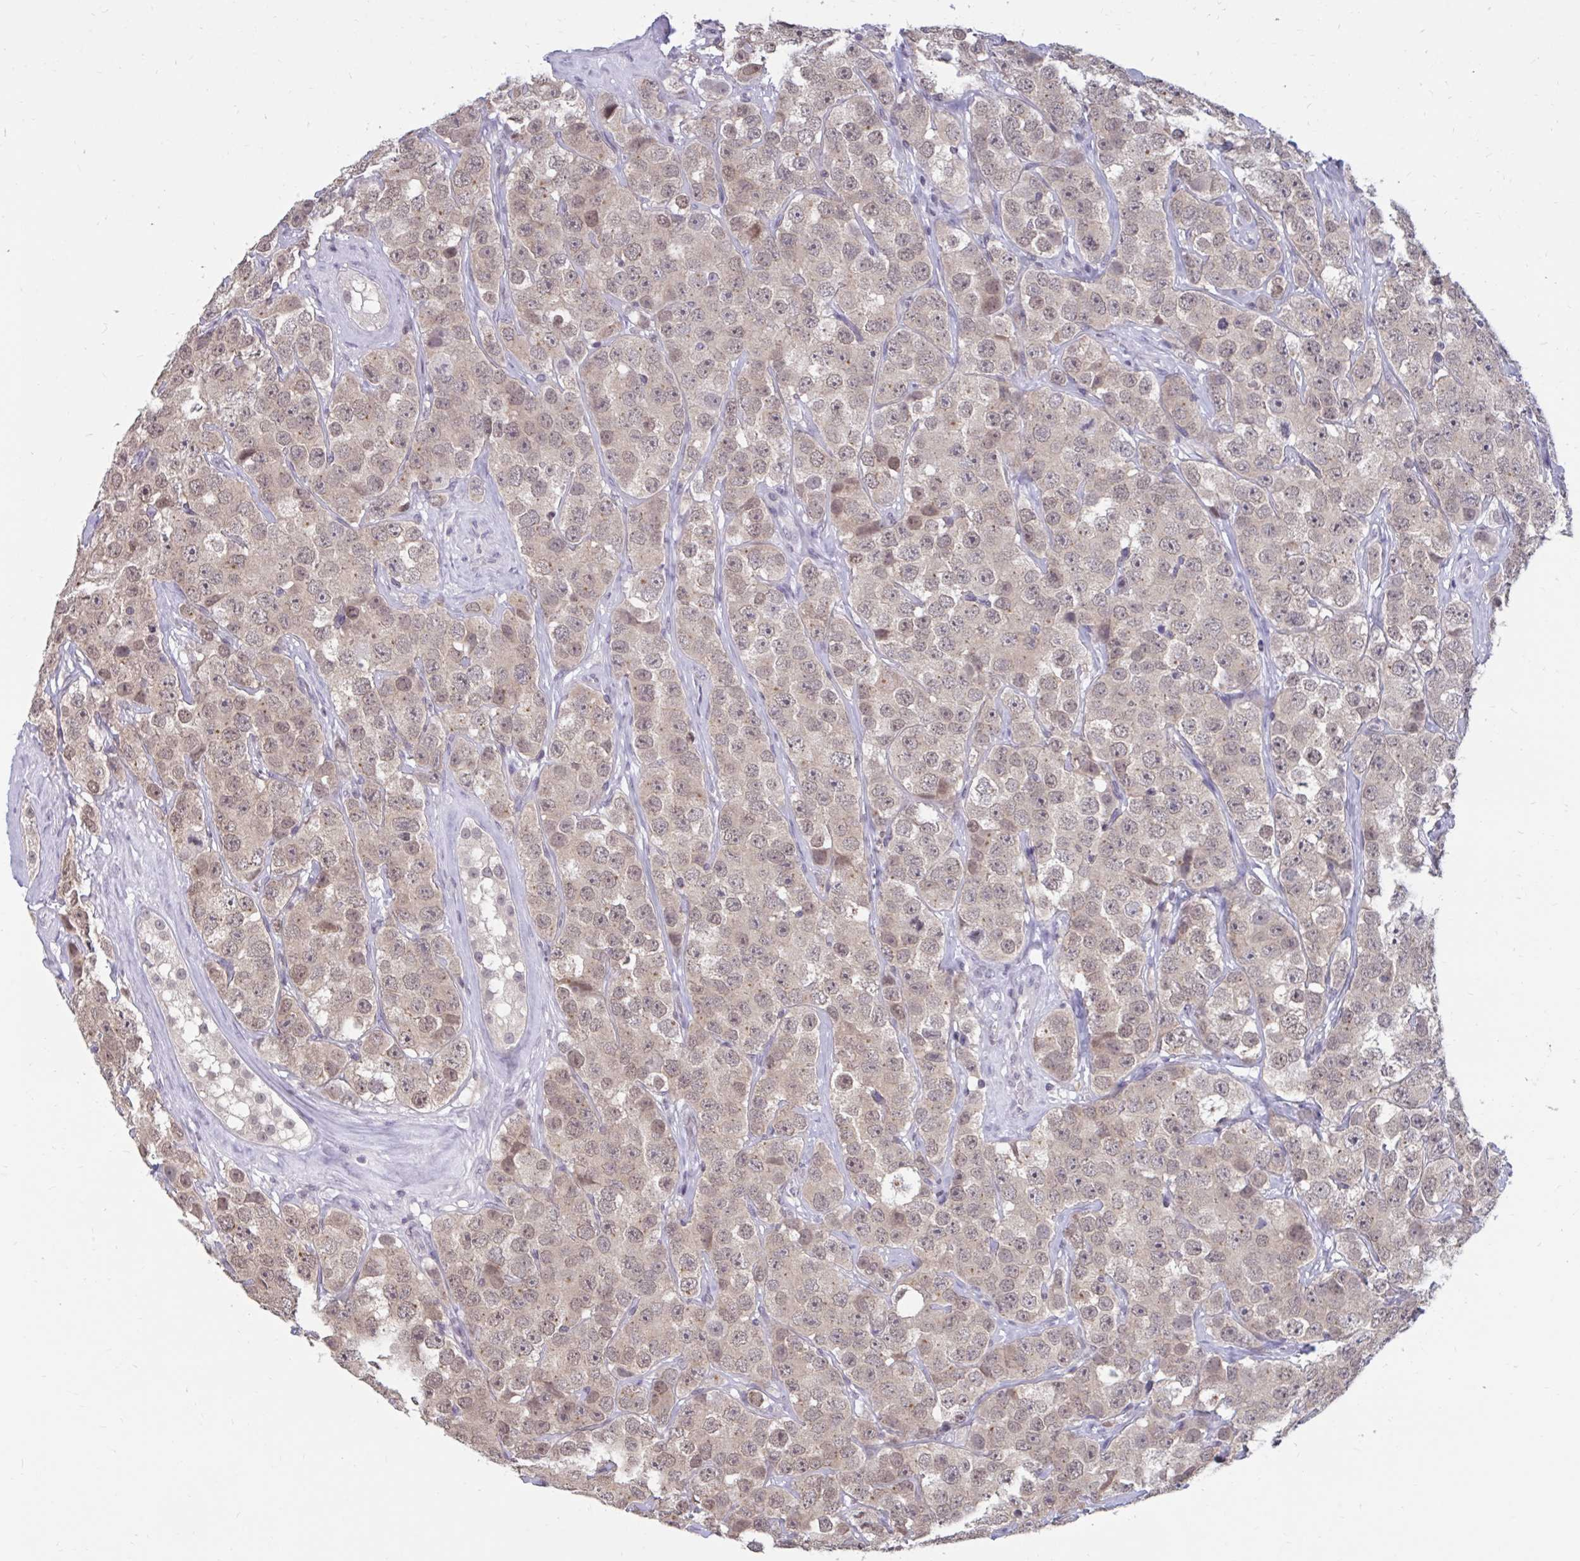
{"staining": {"intensity": "weak", "quantity": ">75%", "location": "nuclear"}, "tissue": "testis cancer", "cell_type": "Tumor cells", "image_type": "cancer", "snomed": [{"axis": "morphology", "description": "Seminoma, NOS"}, {"axis": "topography", "description": "Testis"}], "caption": "DAB immunohistochemical staining of seminoma (testis) shows weak nuclear protein staining in approximately >75% of tumor cells. (Stains: DAB (3,3'-diaminobenzidine) in brown, nuclei in blue, Microscopy: brightfield microscopy at high magnification).", "gene": "ARPP19", "patient": {"sex": "male", "age": 28}}